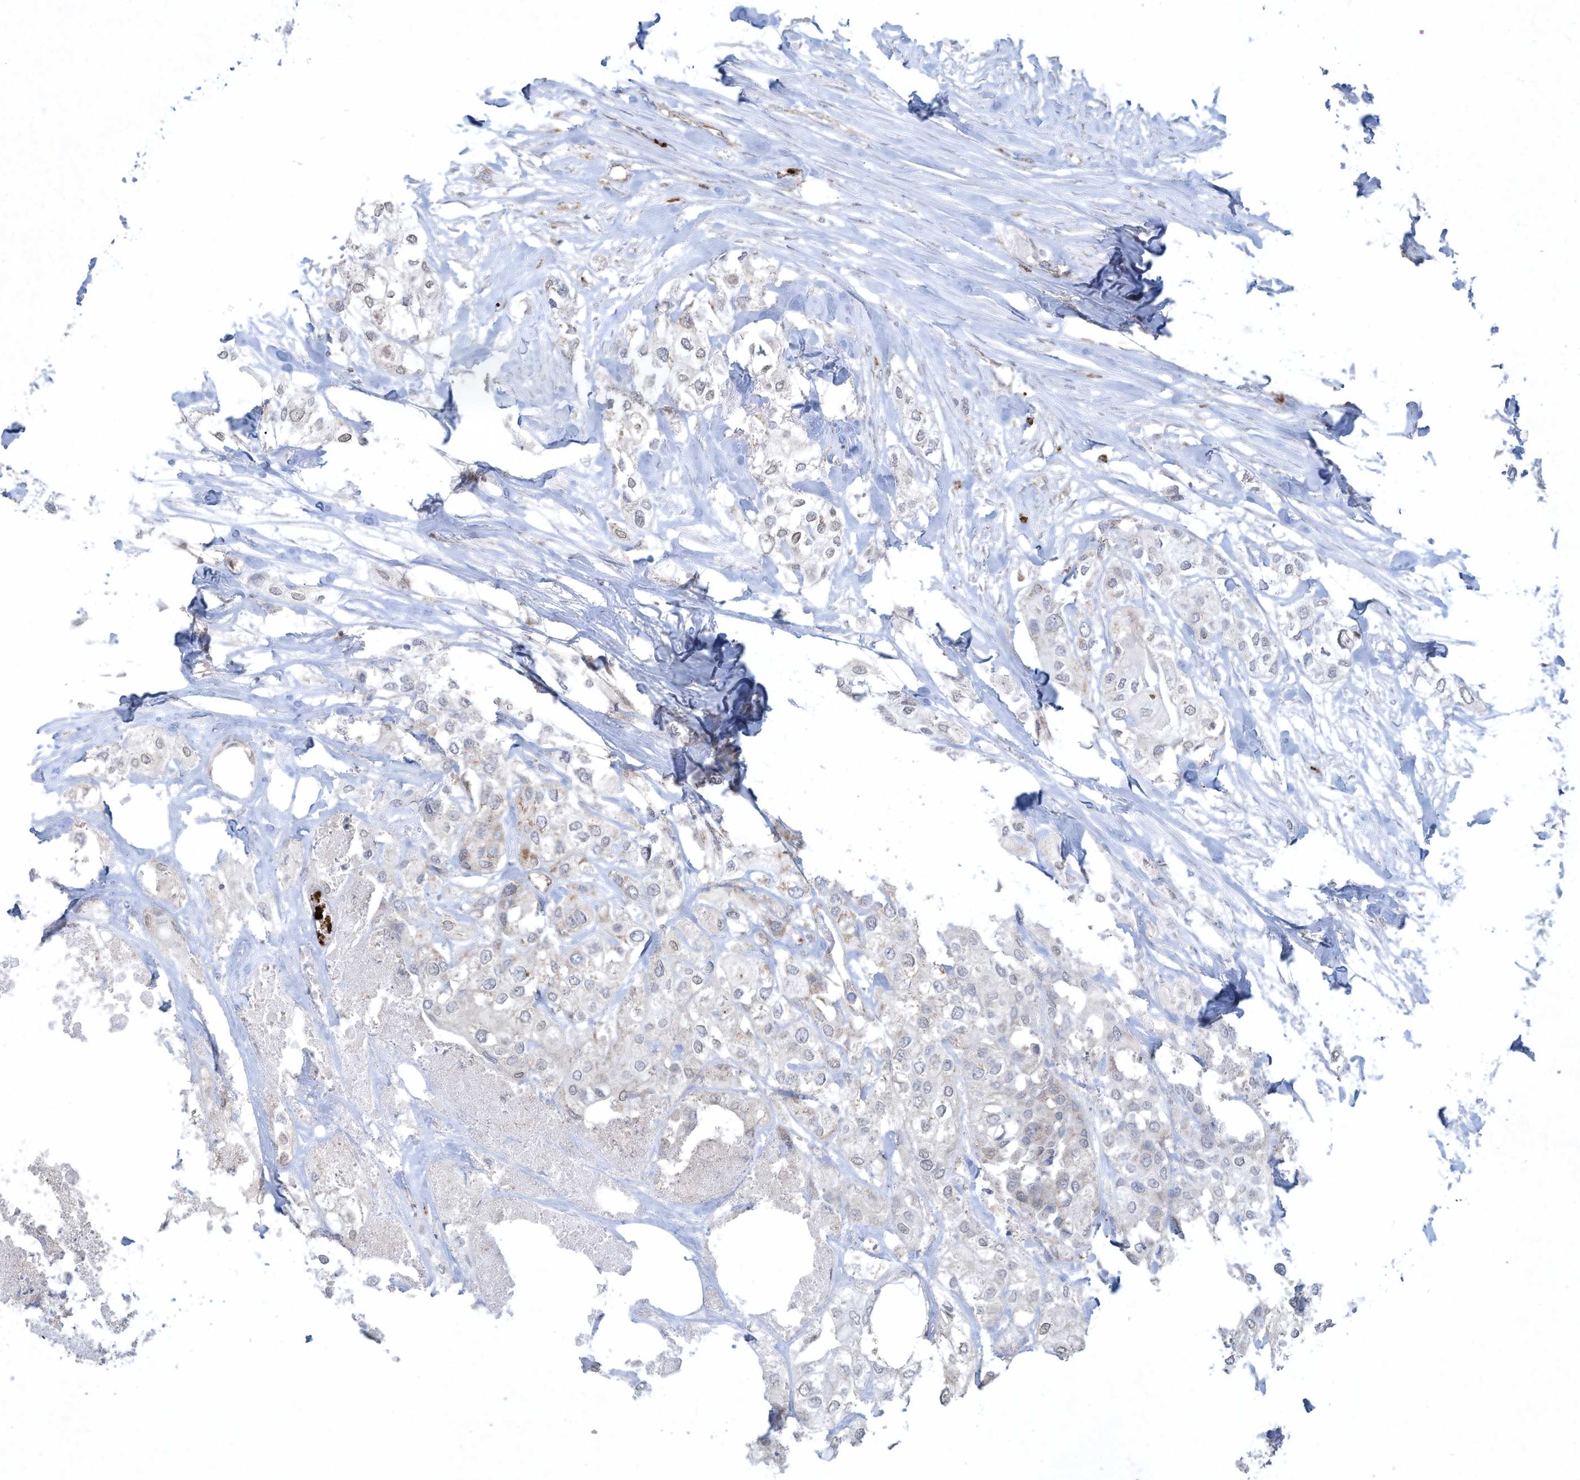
{"staining": {"intensity": "negative", "quantity": "none", "location": "none"}, "tissue": "urothelial cancer", "cell_type": "Tumor cells", "image_type": "cancer", "snomed": [{"axis": "morphology", "description": "Urothelial carcinoma, High grade"}, {"axis": "topography", "description": "Urinary bladder"}], "caption": "The immunohistochemistry (IHC) photomicrograph has no significant staining in tumor cells of urothelial cancer tissue.", "gene": "CHRNA4", "patient": {"sex": "male", "age": 64}}